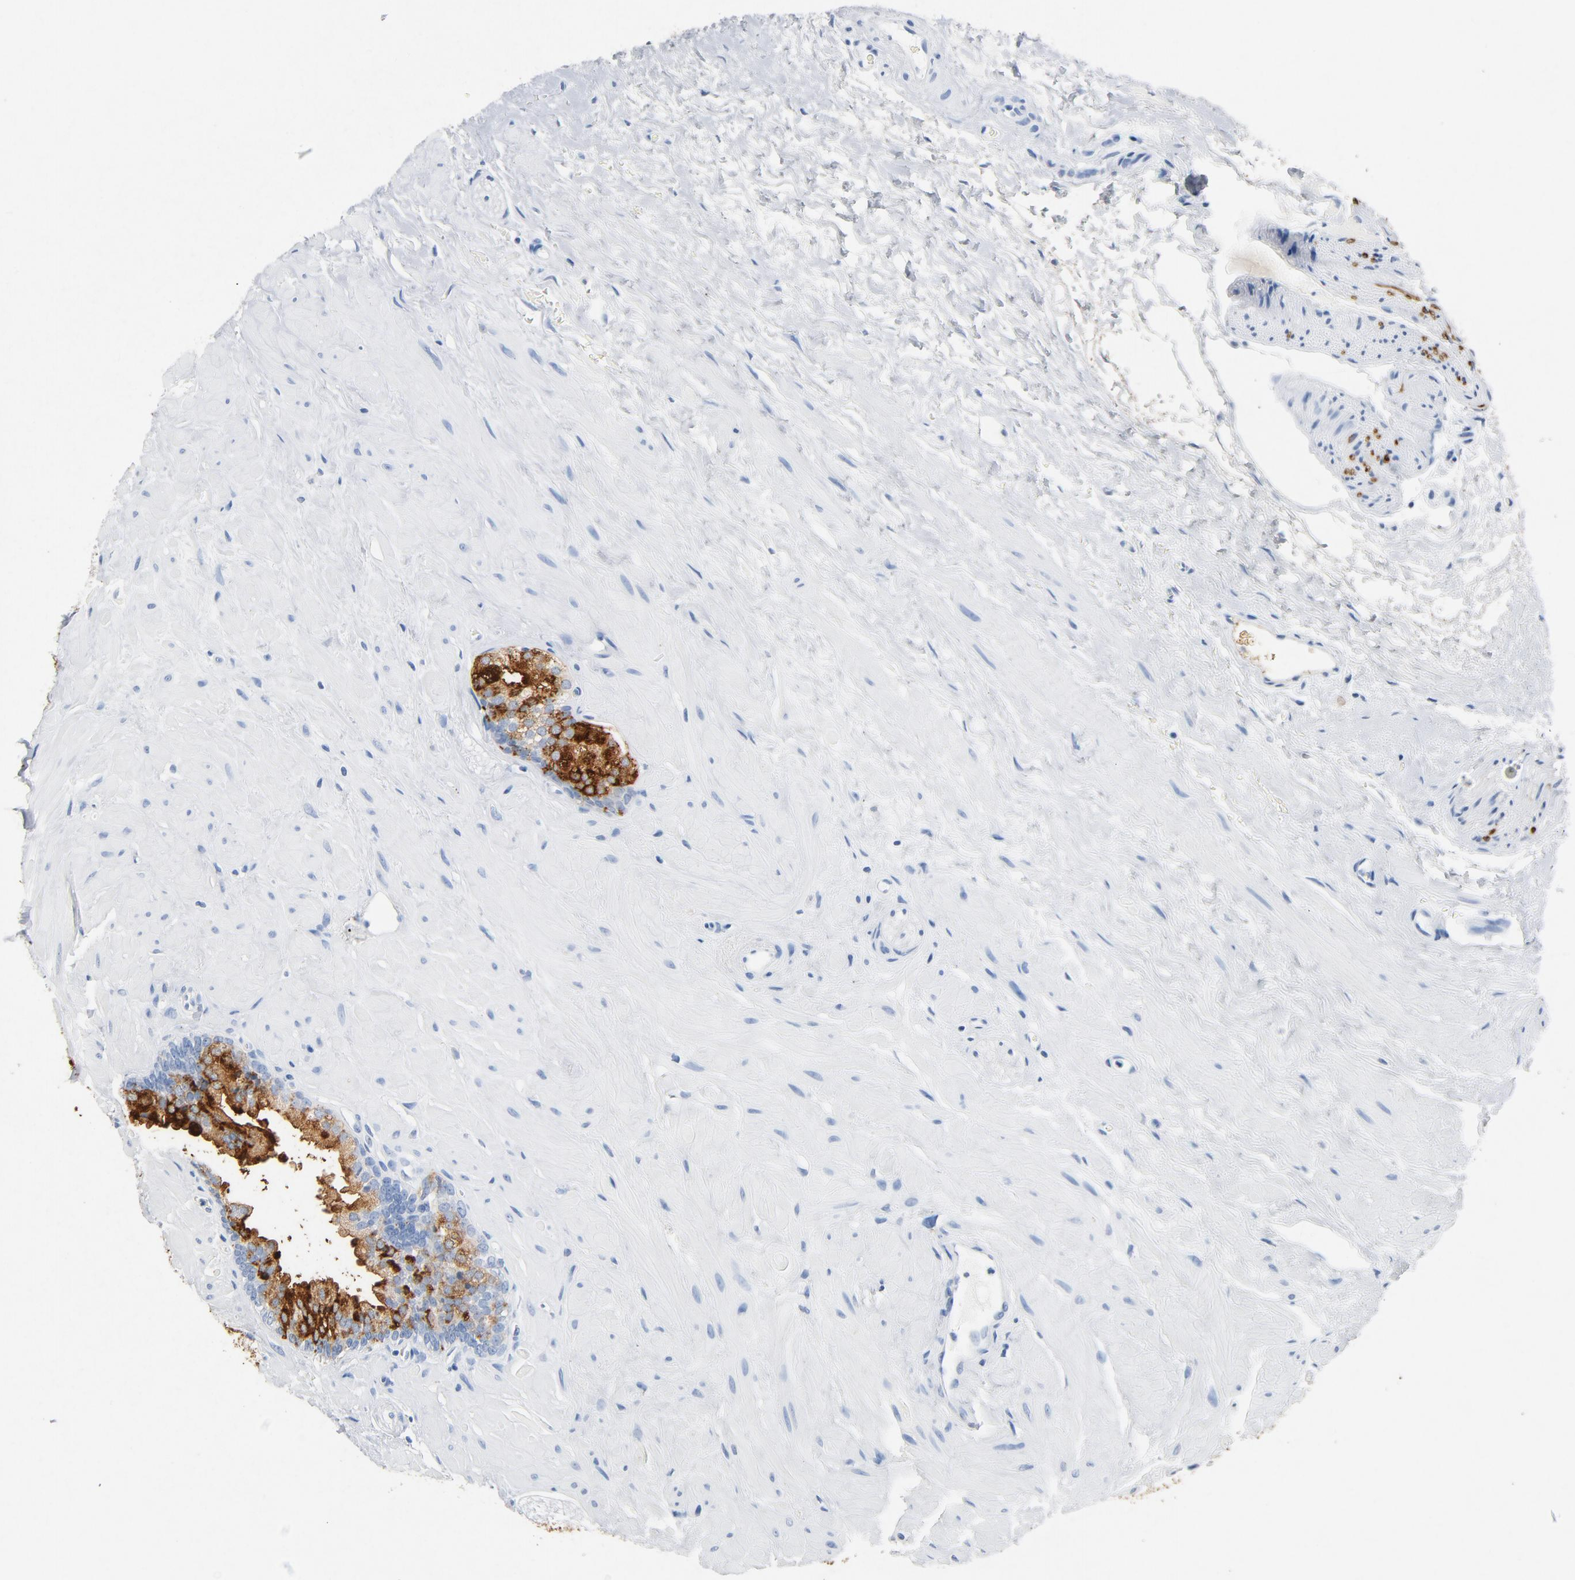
{"staining": {"intensity": "strong", "quantity": ">75%", "location": "cytoplasmic/membranous"}, "tissue": "prostate", "cell_type": "Glandular cells", "image_type": "normal", "snomed": [{"axis": "morphology", "description": "Normal tissue, NOS"}, {"axis": "topography", "description": "Prostate"}], "caption": "The immunohistochemical stain highlights strong cytoplasmic/membranous staining in glandular cells of unremarkable prostate.", "gene": "PTPRB", "patient": {"sex": "male", "age": 60}}